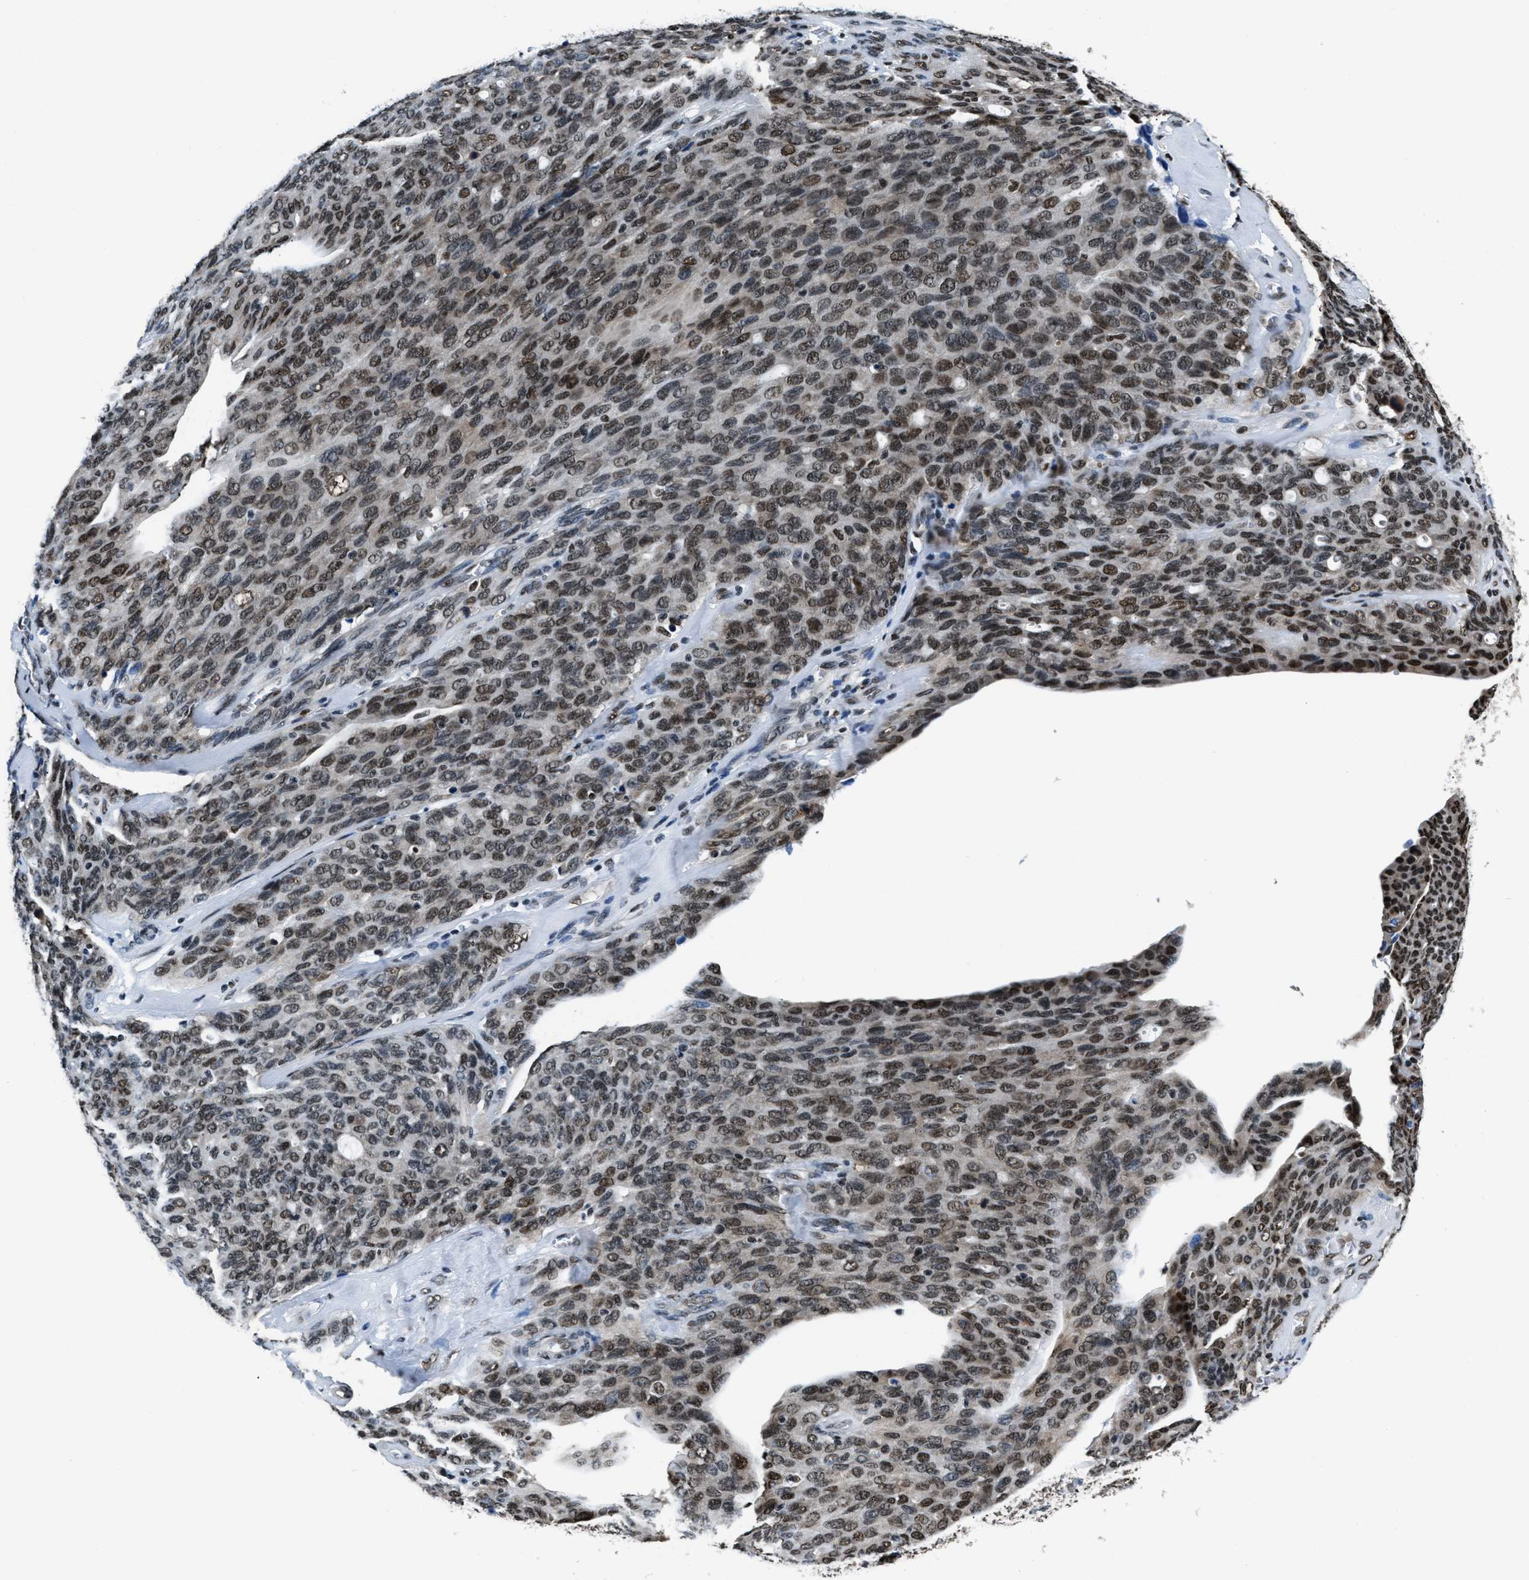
{"staining": {"intensity": "moderate", "quantity": "25%-75%", "location": "nuclear"}, "tissue": "ovarian cancer", "cell_type": "Tumor cells", "image_type": "cancer", "snomed": [{"axis": "morphology", "description": "Carcinoma, endometroid"}, {"axis": "topography", "description": "Ovary"}], "caption": "An image of human endometroid carcinoma (ovarian) stained for a protein exhibits moderate nuclear brown staining in tumor cells.", "gene": "CCNDBP1", "patient": {"sex": "female", "age": 60}}